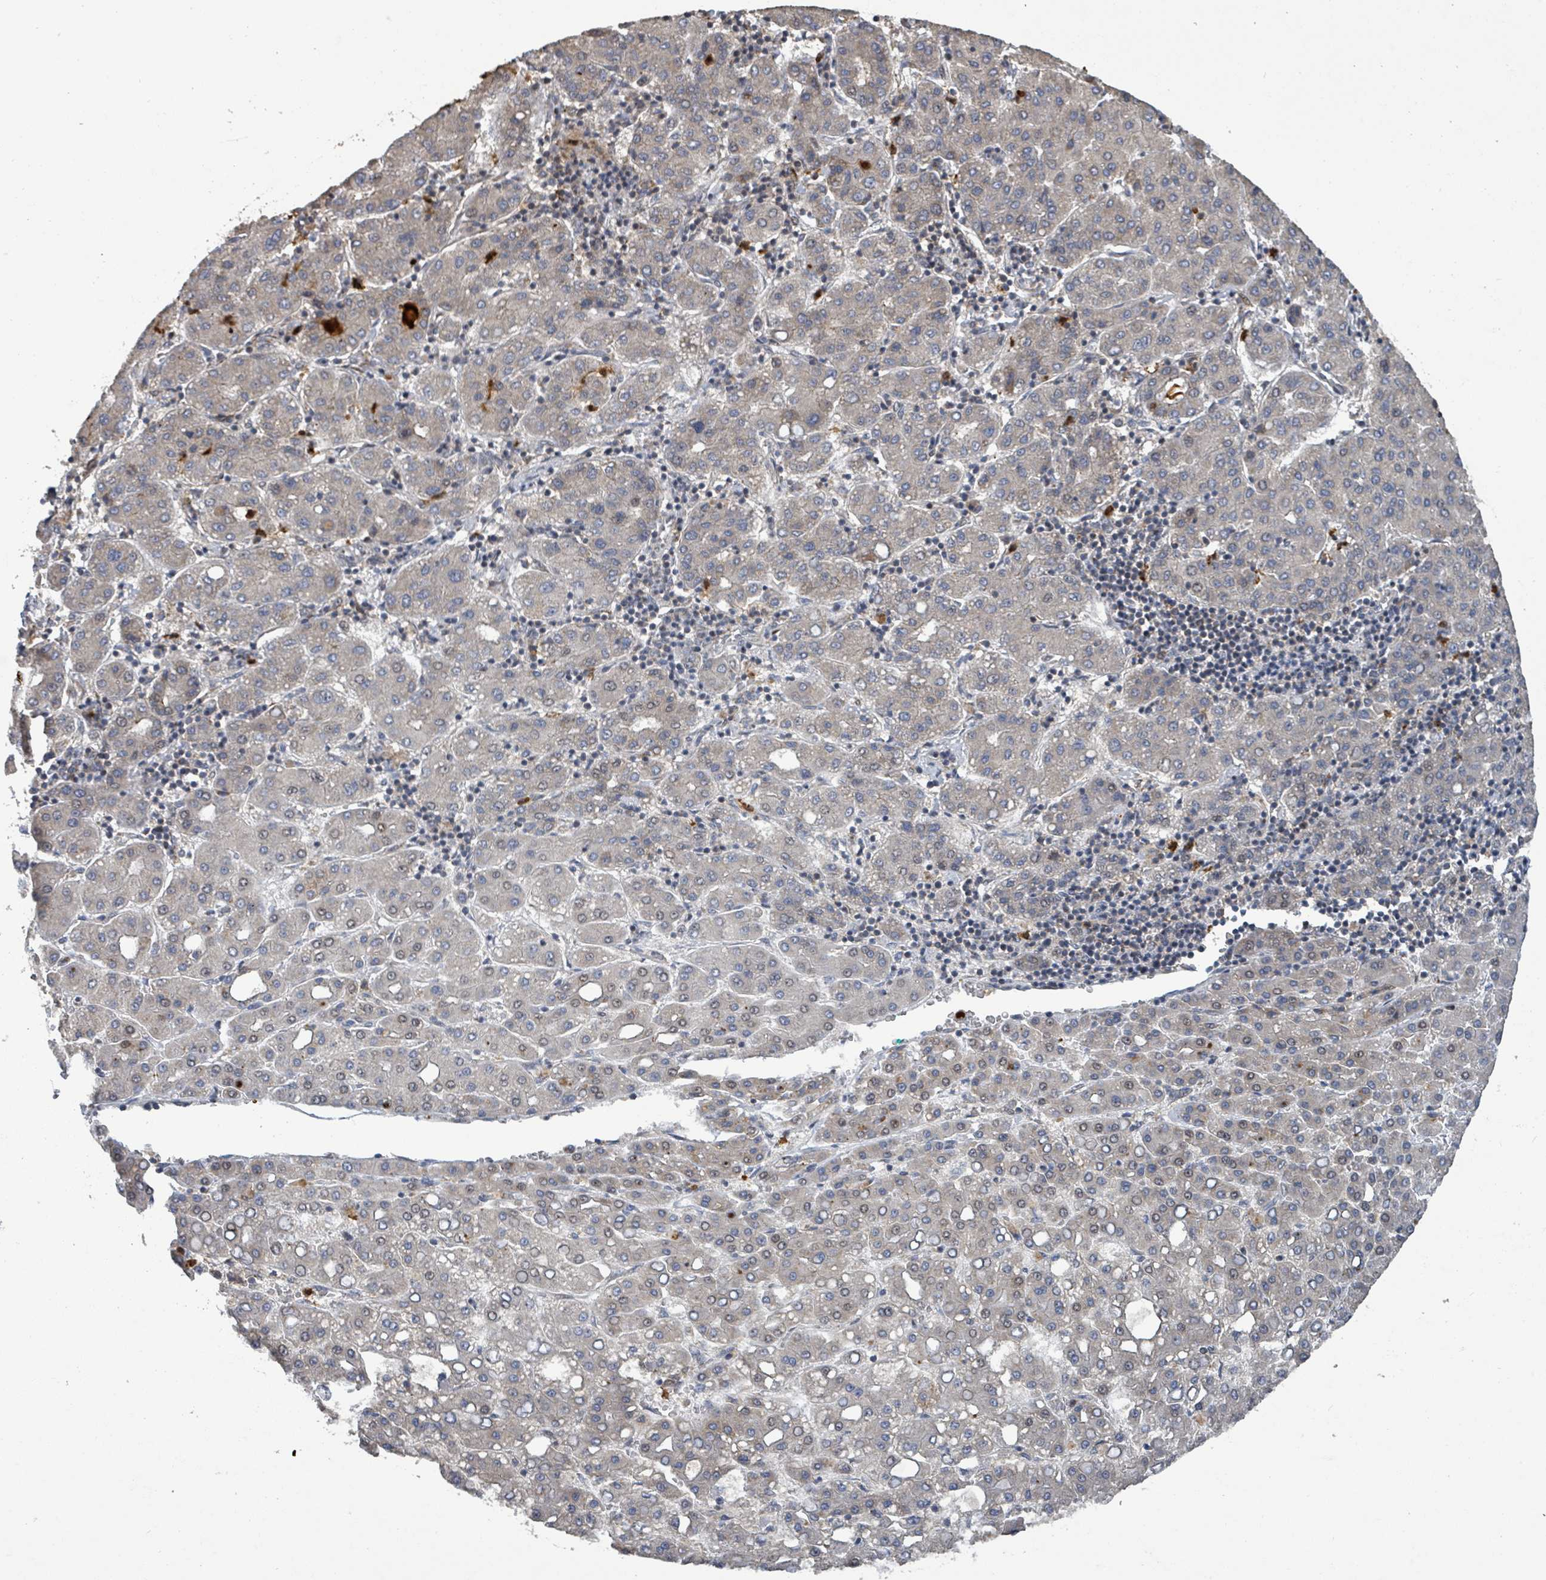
{"staining": {"intensity": "weak", "quantity": "25%-75%", "location": "cytoplasmic/membranous,nuclear"}, "tissue": "liver cancer", "cell_type": "Tumor cells", "image_type": "cancer", "snomed": [{"axis": "morphology", "description": "Carcinoma, Hepatocellular, NOS"}, {"axis": "topography", "description": "Liver"}], "caption": "Tumor cells demonstrate weak cytoplasmic/membranous and nuclear staining in about 25%-75% of cells in liver cancer (hepatocellular carcinoma). Ihc stains the protein in brown and the nuclei are stained blue.", "gene": "COQ6", "patient": {"sex": "male", "age": 65}}